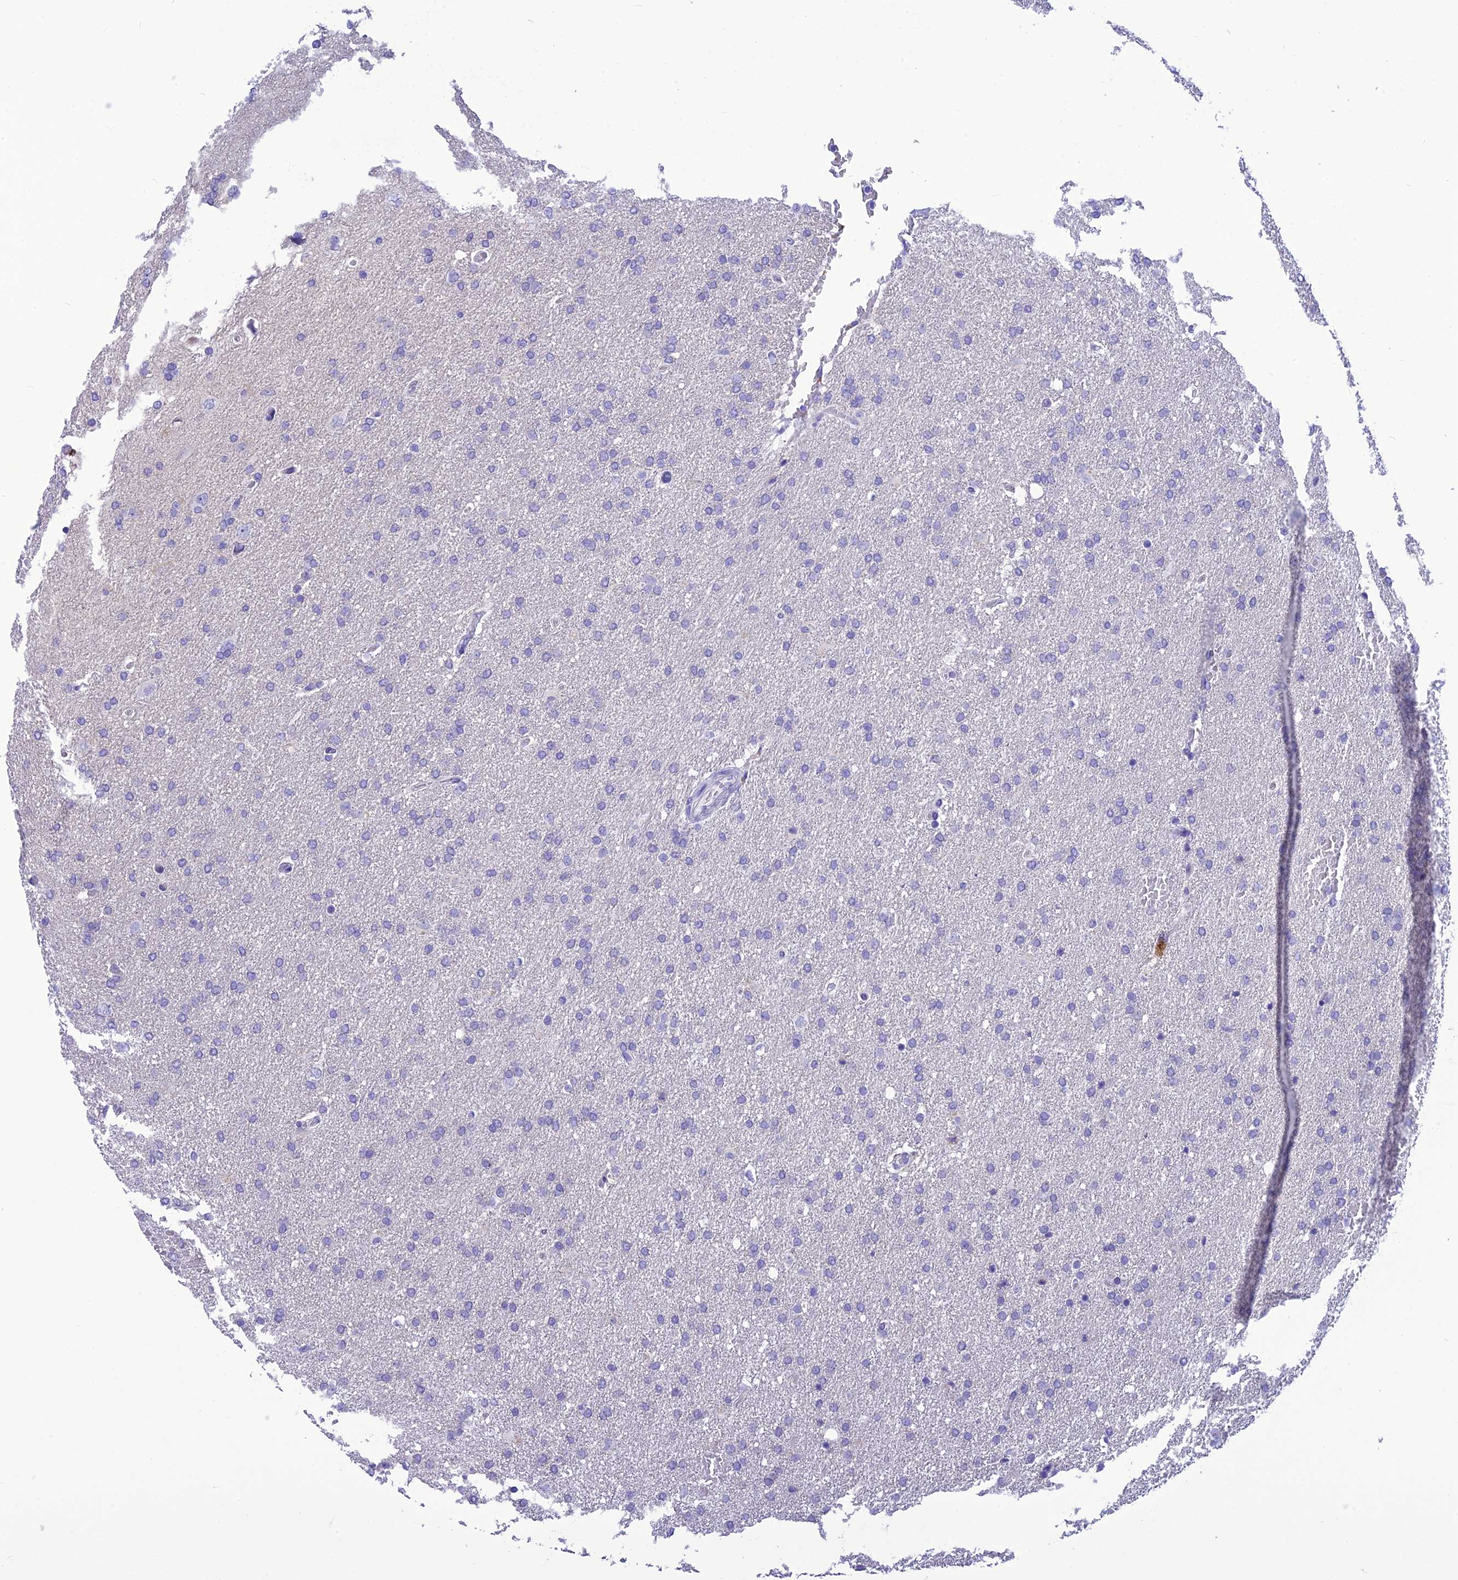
{"staining": {"intensity": "negative", "quantity": "none", "location": "none"}, "tissue": "glioma", "cell_type": "Tumor cells", "image_type": "cancer", "snomed": [{"axis": "morphology", "description": "Glioma, malignant, High grade"}, {"axis": "topography", "description": "Brain"}], "caption": "Immunohistochemical staining of glioma demonstrates no significant staining in tumor cells.", "gene": "BBS2", "patient": {"sex": "male", "age": 72}}